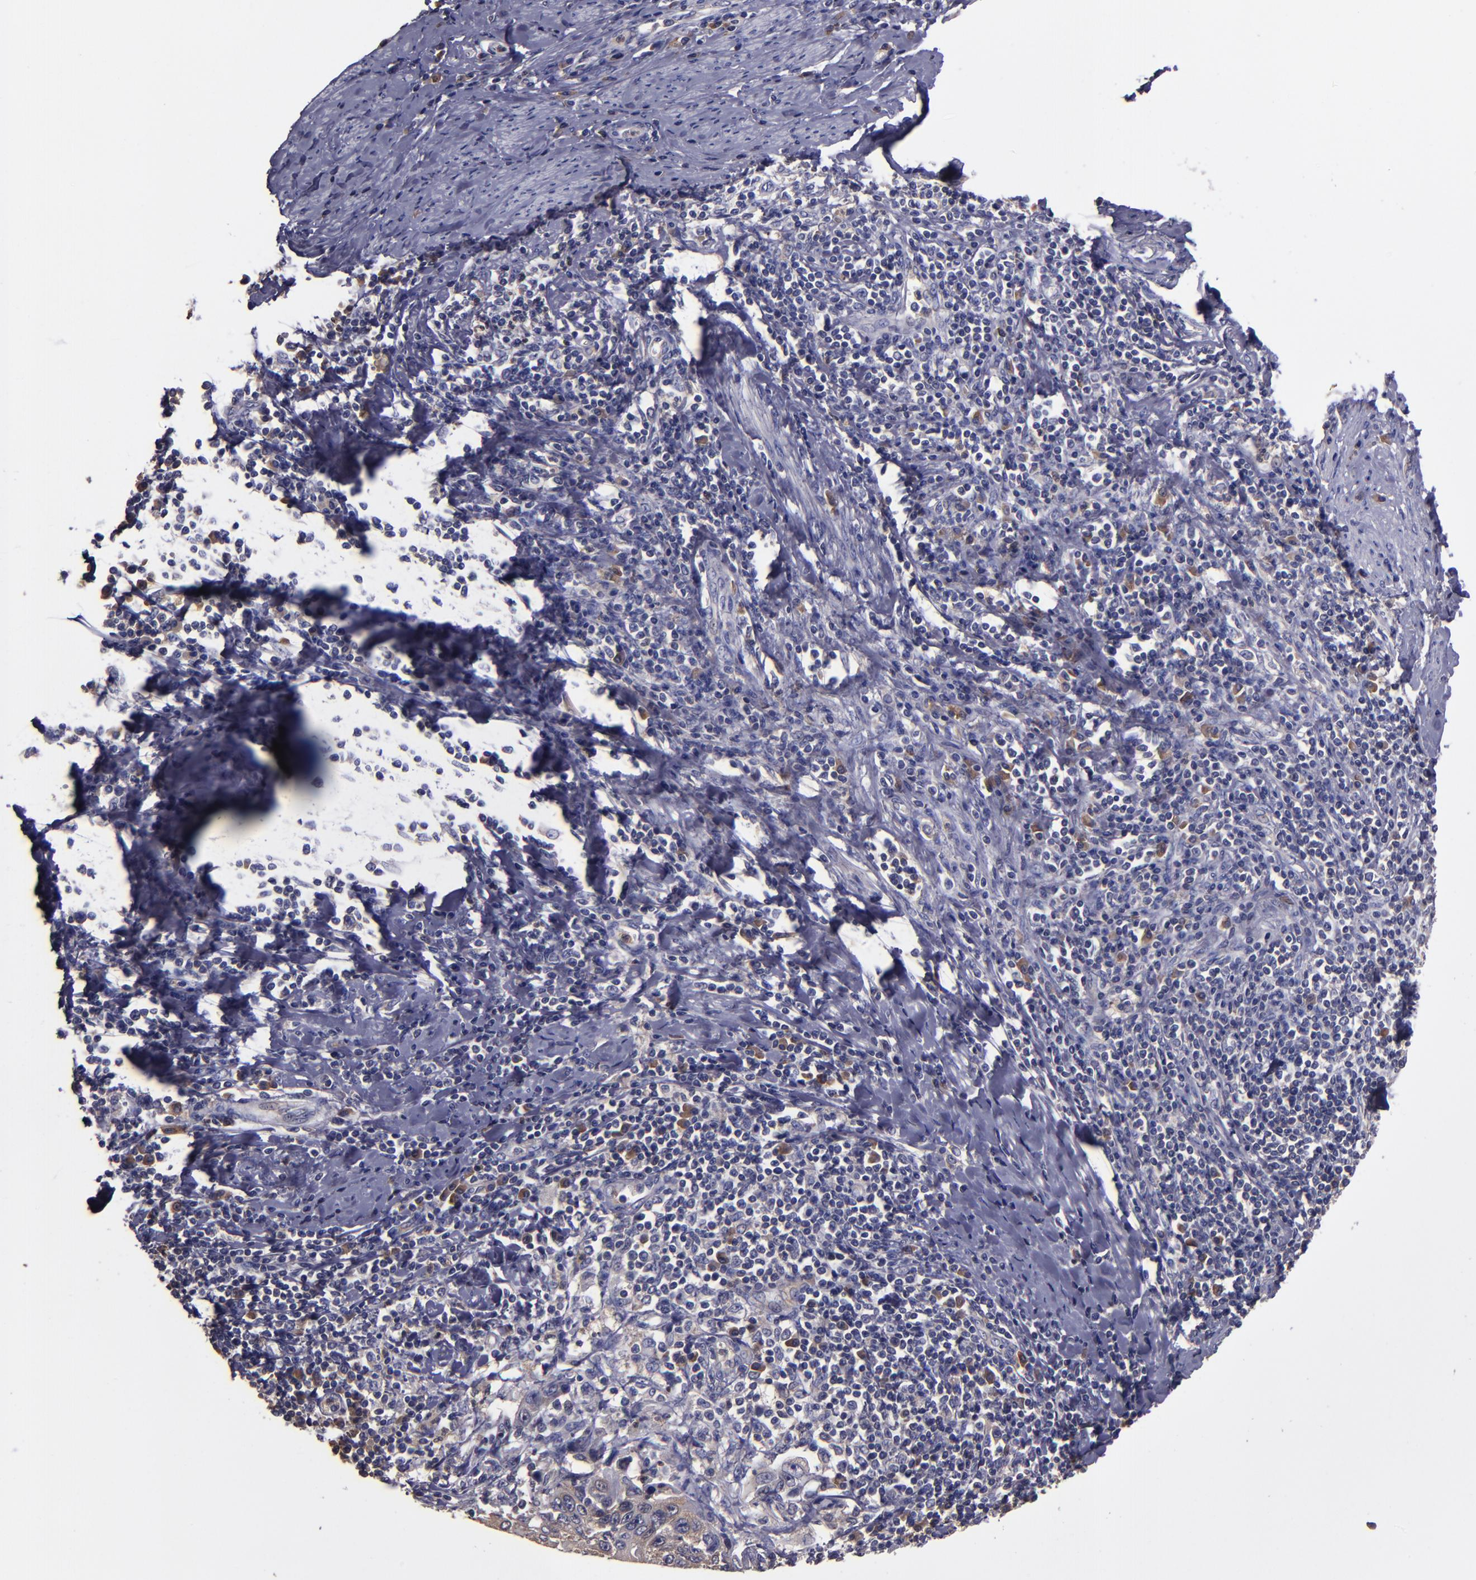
{"staining": {"intensity": "weak", "quantity": "<25%", "location": "cytoplasmic/membranous"}, "tissue": "cervical cancer", "cell_type": "Tumor cells", "image_type": "cancer", "snomed": [{"axis": "morphology", "description": "Squamous cell carcinoma, NOS"}, {"axis": "topography", "description": "Cervix"}], "caption": "Micrograph shows no protein positivity in tumor cells of cervical cancer (squamous cell carcinoma) tissue.", "gene": "CARS1", "patient": {"sex": "female", "age": 53}}